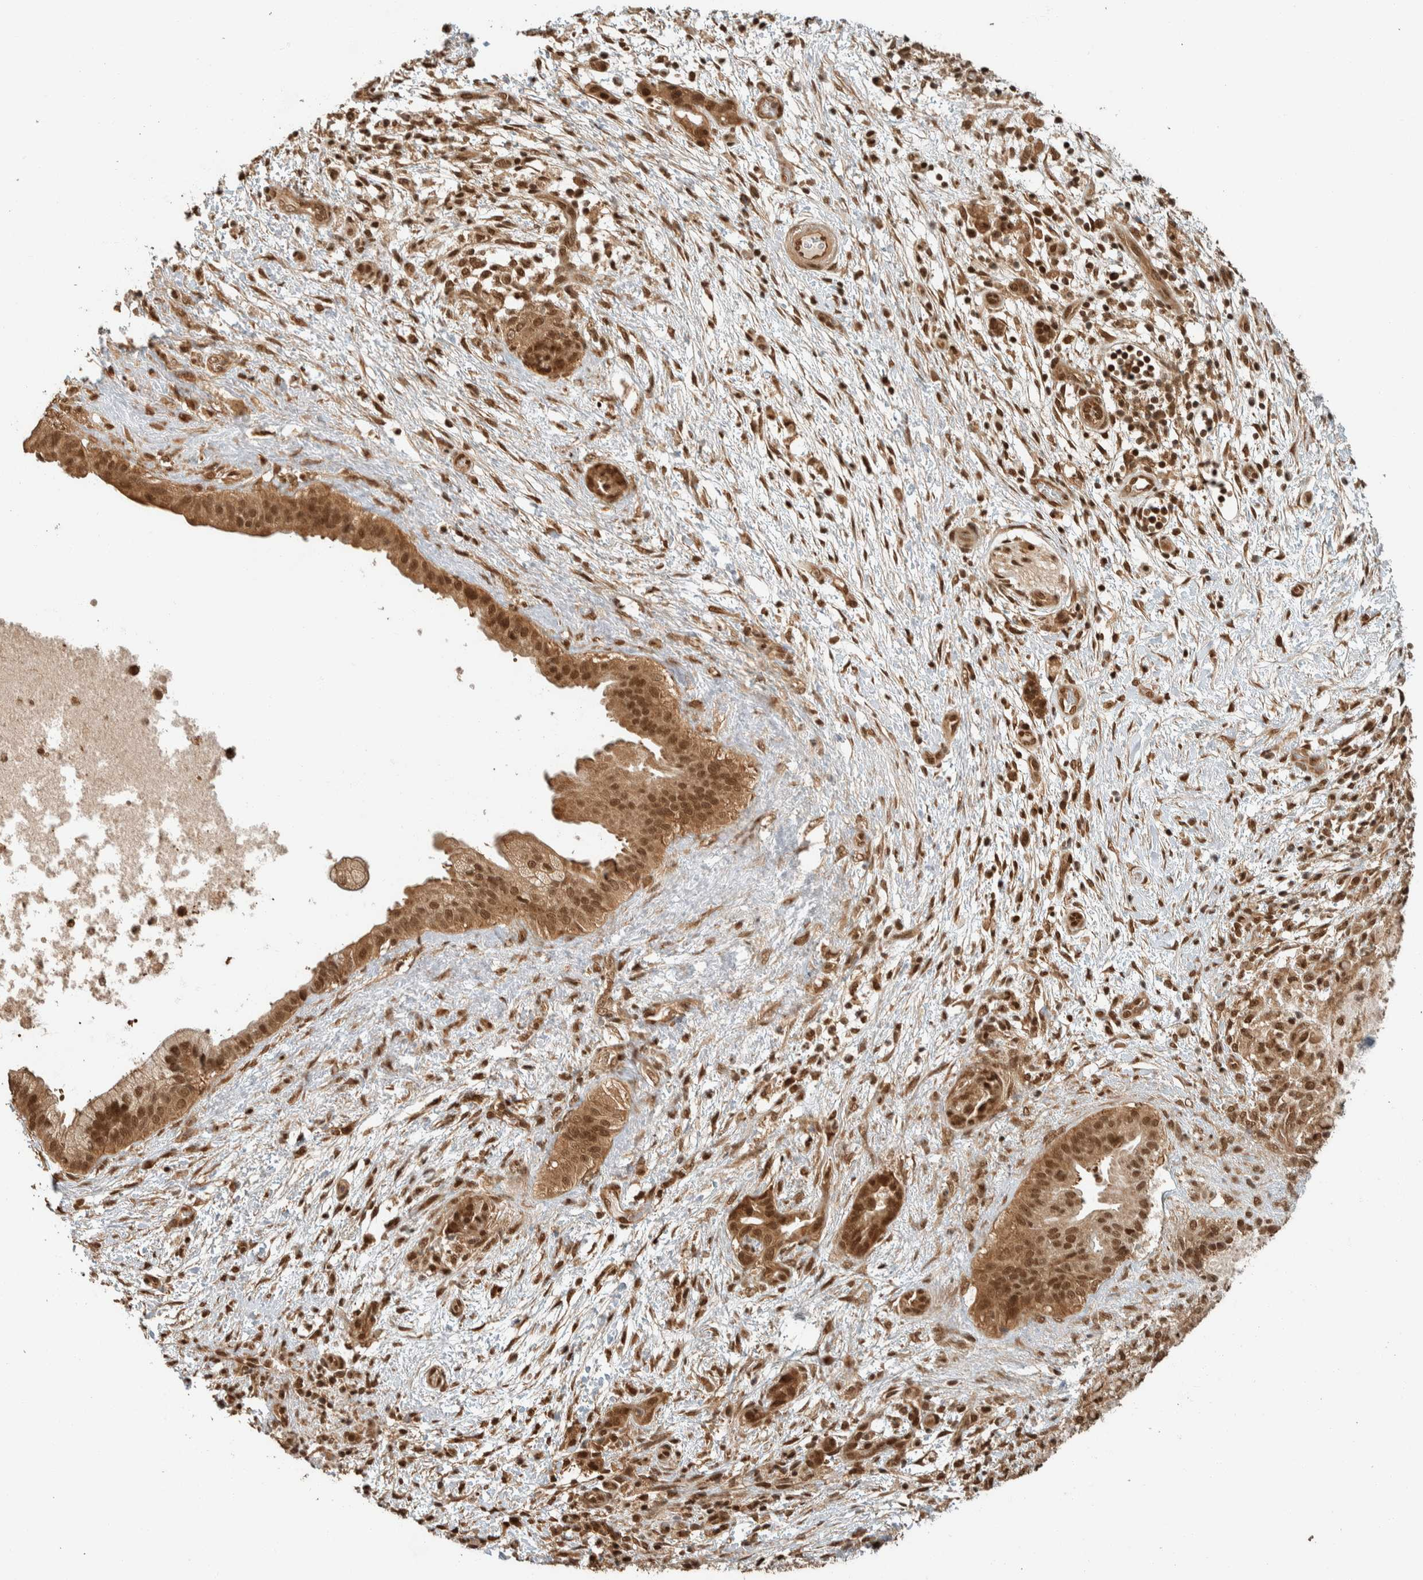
{"staining": {"intensity": "strong", "quantity": ">75%", "location": "cytoplasmic/membranous,nuclear"}, "tissue": "pancreatic cancer", "cell_type": "Tumor cells", "image_type": "cancer", "snomed": [{"axis": "morphology", "description": "Adenocarcinoma, NOS"}, {"axis": "topography", "description": "Pancreas"}], "caption": "Protein expression analysis of human pancreatic cancer (adenocarcinoma) reveals strong cytoplasmic/membranous and nuclear expression in approximately >75% of tumor cells.", "gene": "ZBTB2", "patient": {"sex": "female", "age": 78}}